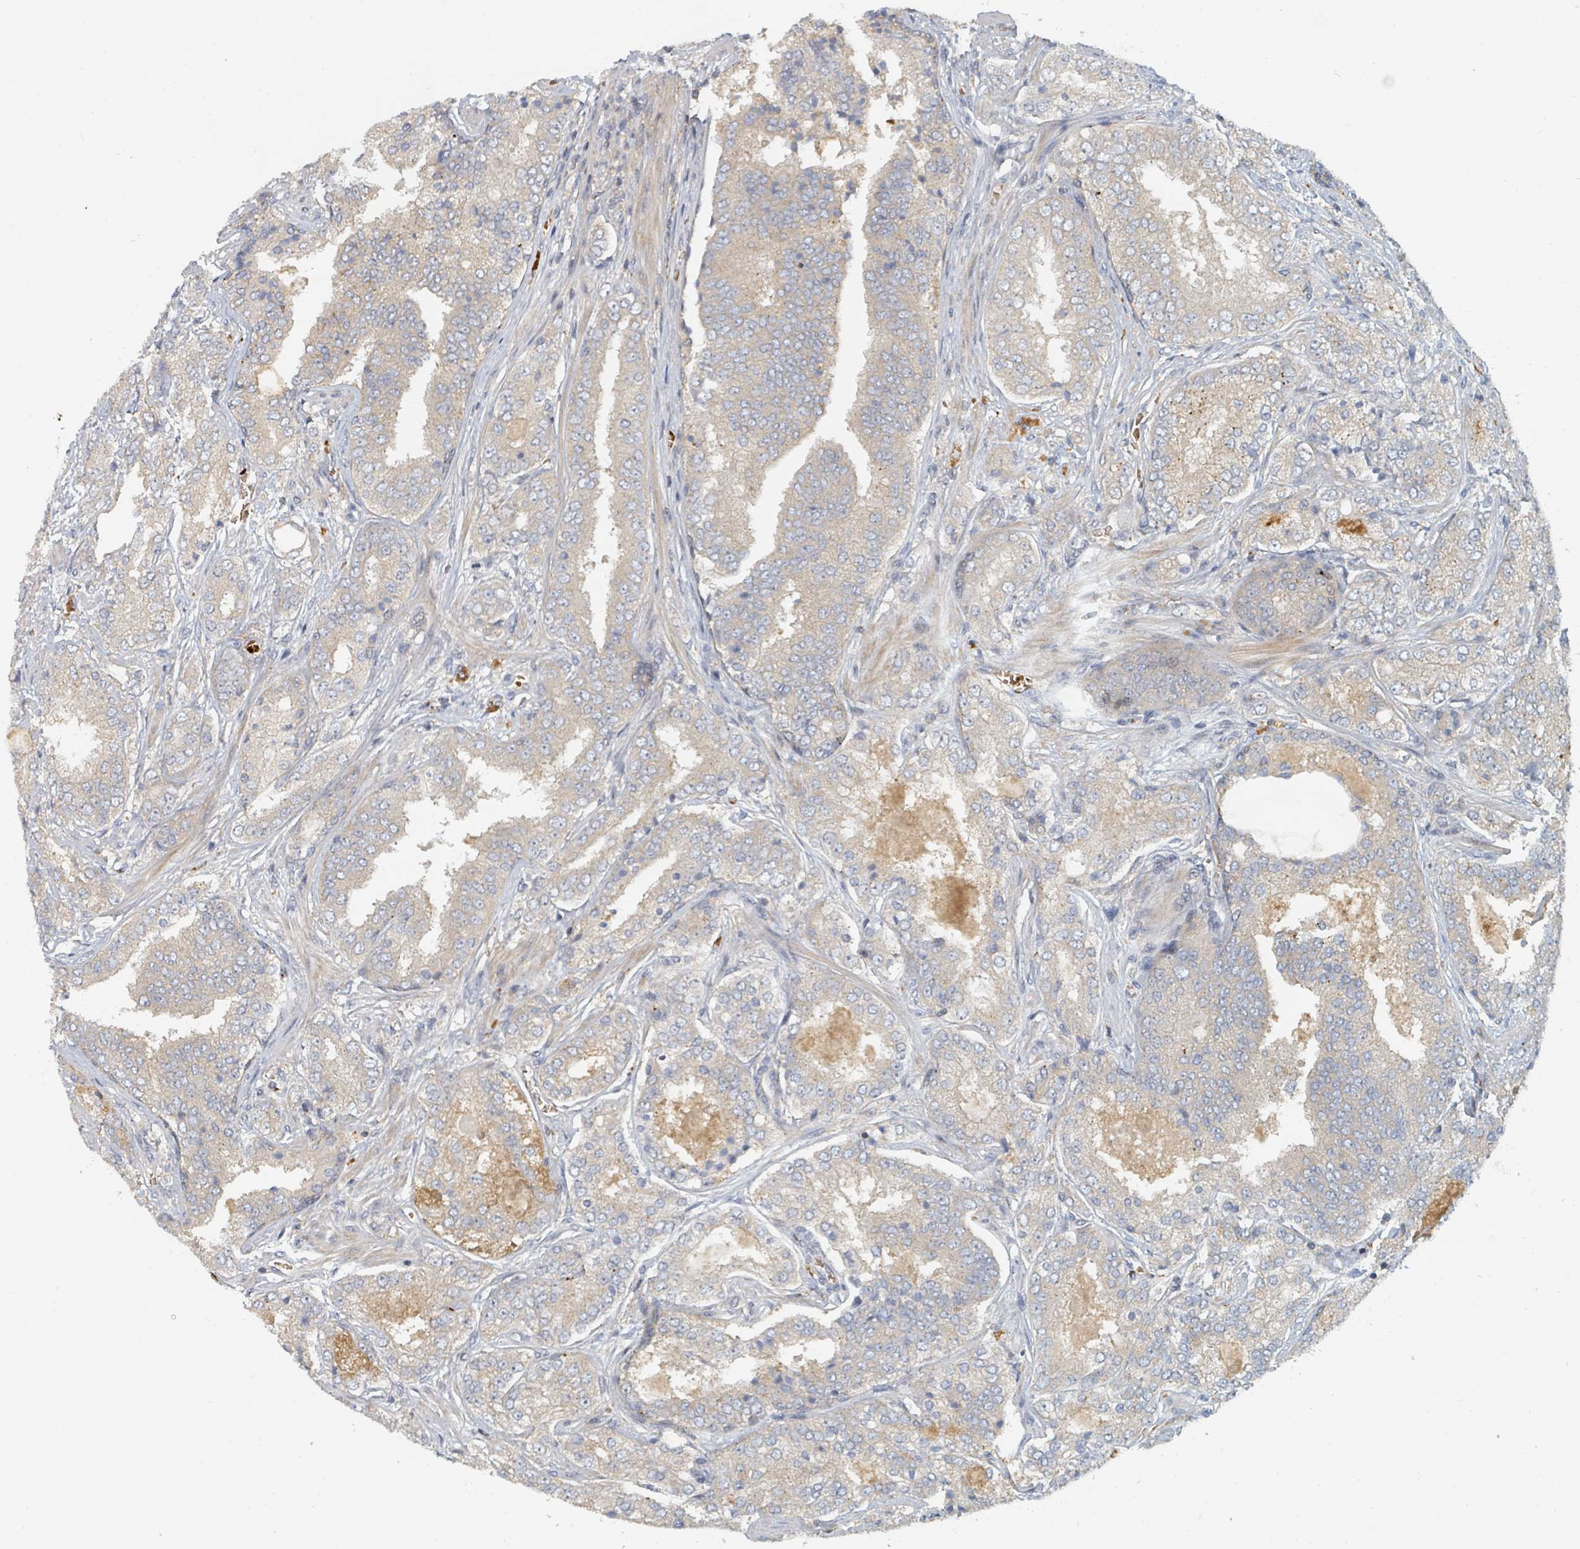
{"staining": {"intensity": "negative", "quantity": "none", "location": "none"}, "tissue": "prostate cancer", "cell_type": "Tumor cells", "image_type": "cancer", "snomed": [{"axis": "morphology", "description": "Adenocarcinoma, High grade"}, {"axis": "topography", "description": "Prostate"}], "caption": "Protein analysis of prostate cancer (adenocarcinoma (high-grade)) demonstrates no significant expression in tumor cells.", "gene": "TRPC4AP", "patient": {"sex": "male", "age": 63}}